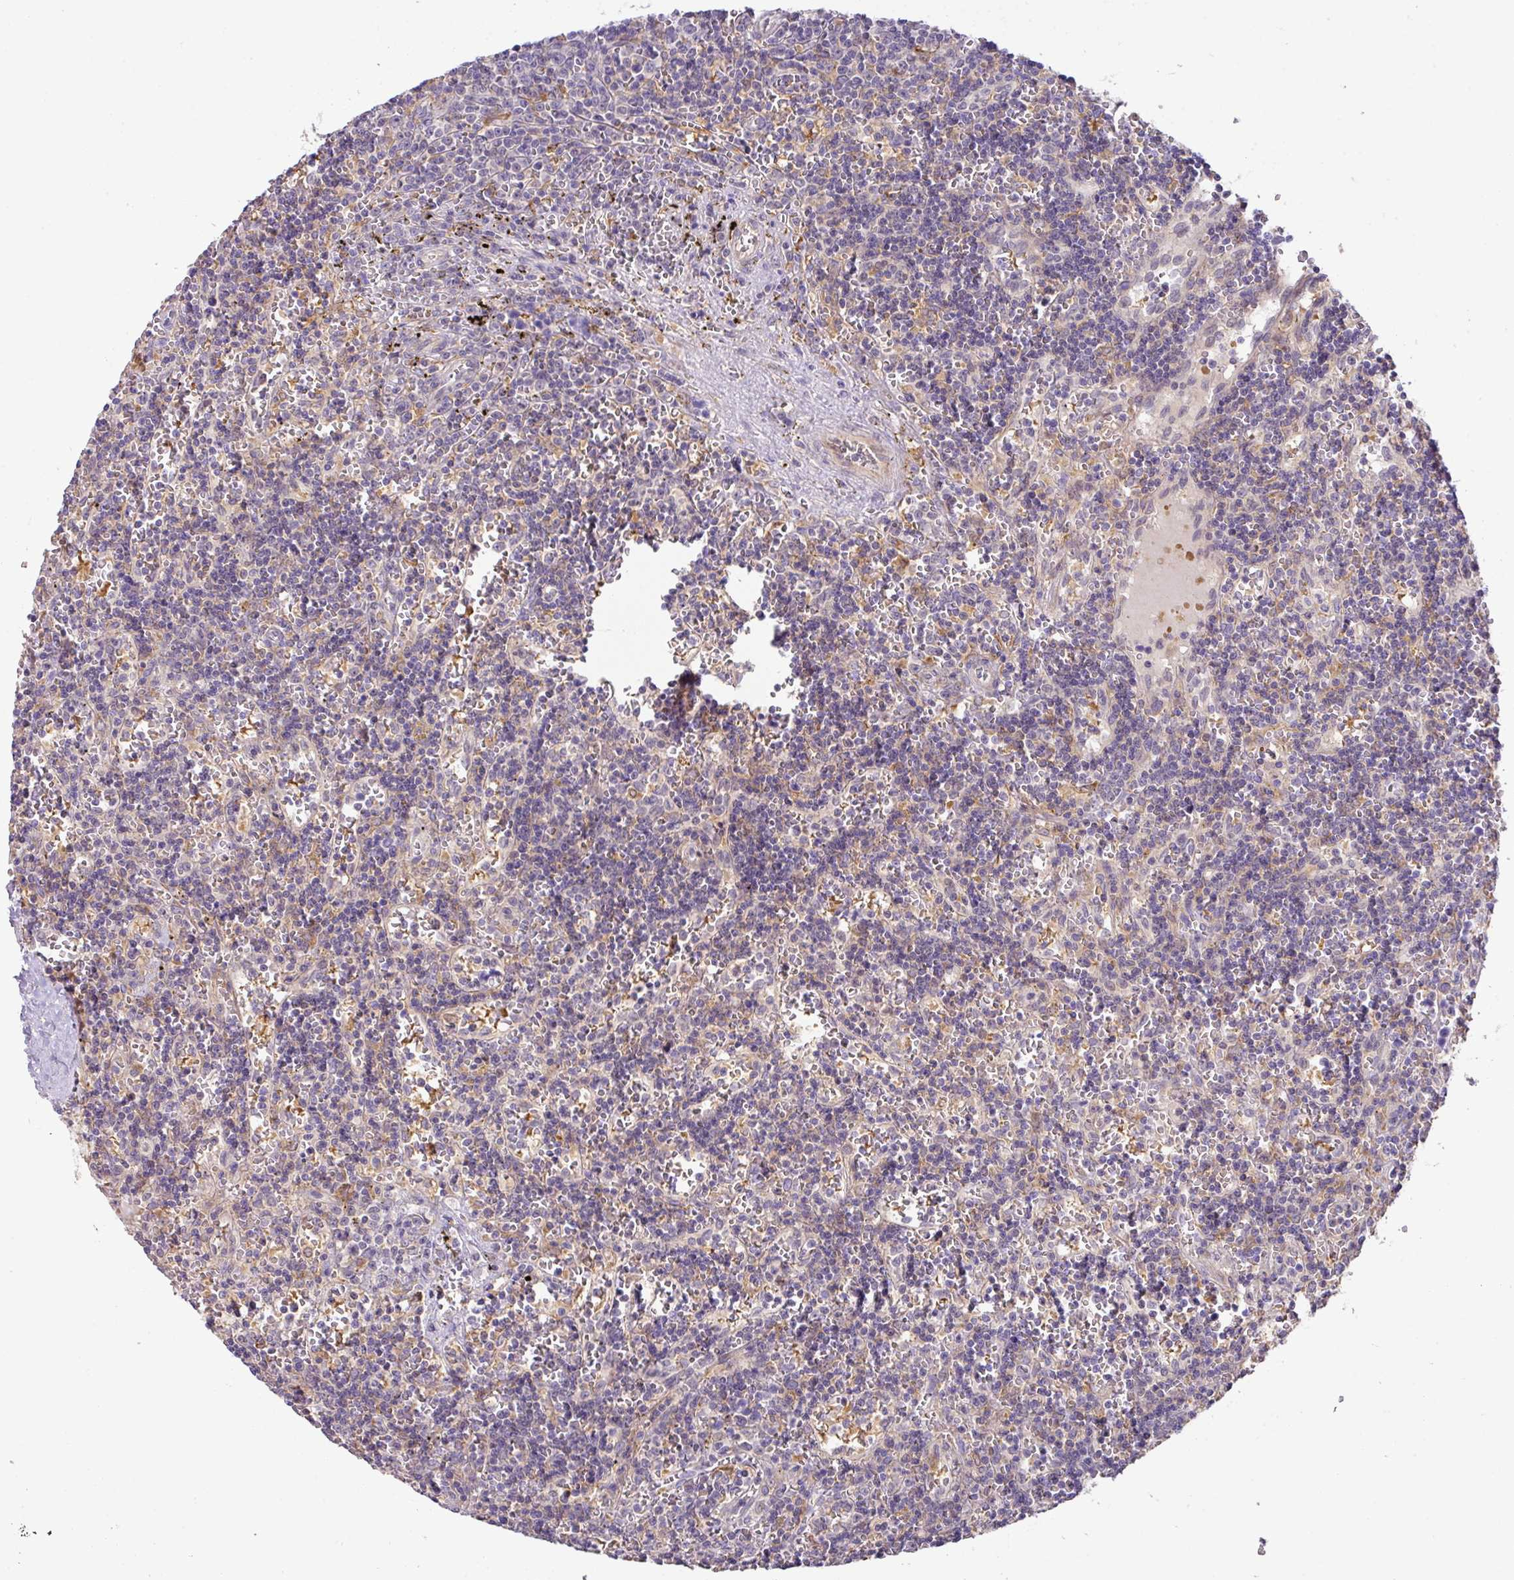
{"staining": {"intensity": "negative", "quantity": "none", "location": "none"}, "tissue": "lymphoma", "cell_type": "Tumor cells", "image_type": "cancer", "snomed": [{"axis": "morphology", "description": "Malignant lymphoma, non-Hodgkin's type, Low grade"}, {"axis": "topography", "description": "Spleen"}], "caption": "Tumor cells show no significant positivity in lymphoma. (Stains: DAB (3,3'-diaminobenzidine) immunohistochemistry (IHC) with hematoxylin counter stain, Microscopy: brightfield microscopy at high magnification).", "gene": "GCNT7", "patient": {"sex": "male", "age": 60}}